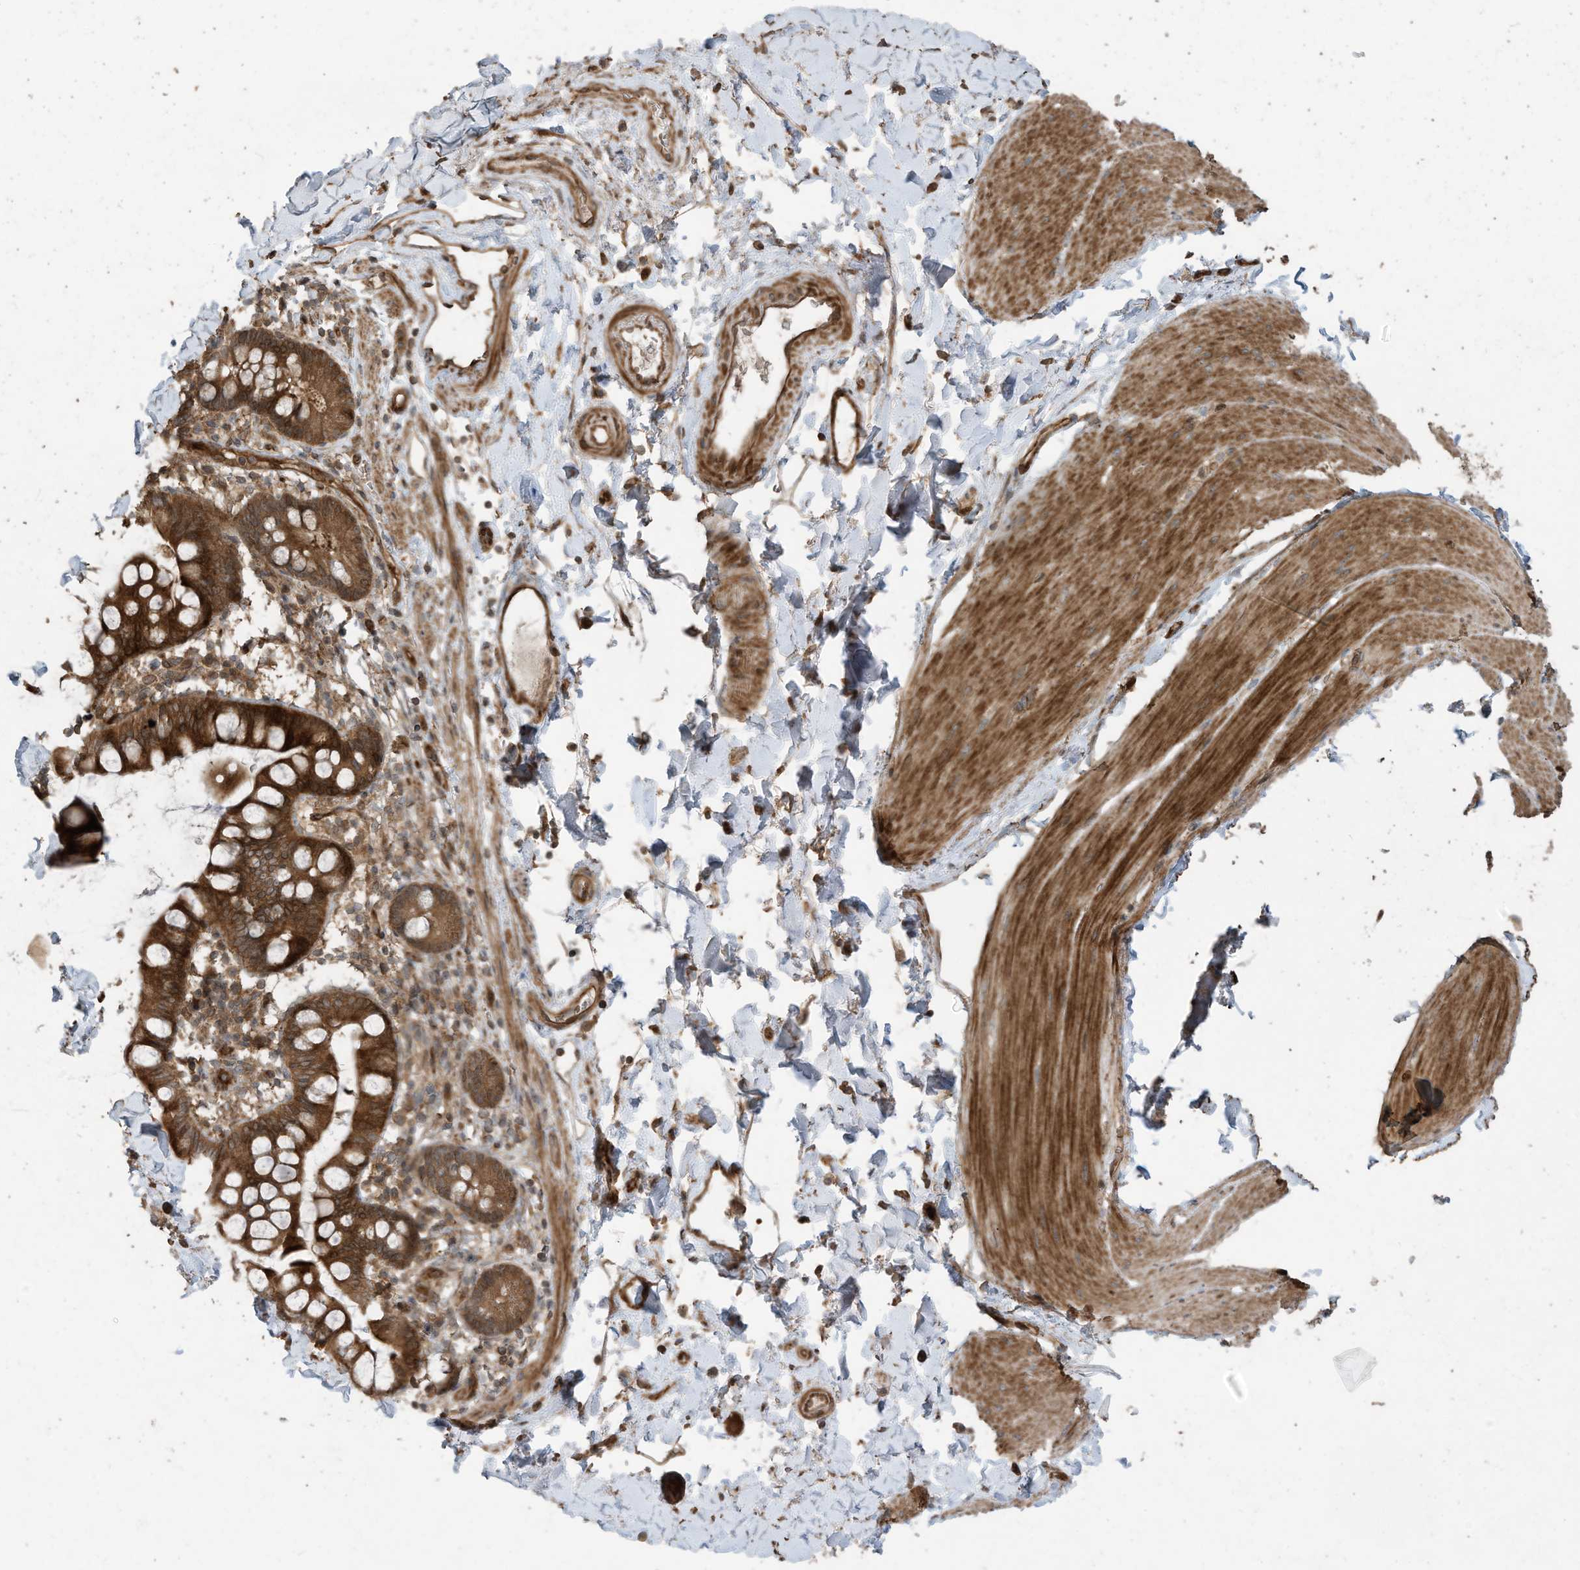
{"staining": {"intensity": "strong", "quantity": ">75%", "location": "cytoplasmic/membranous"}, "tissue": "smooth muscle", "cell_type": "Smooth muscle cells", "image_type": "normal", "snomed": [{"axis": "morphology", "description": "Normal tissue, NOS"}, {"axis": "topography", "description": "Smooth muscle"}, {"axis": "topography", "description": "Small intestine"}], "caption": "Immunohistochemical staining of unremarkable smooth muscle displays >75% levels of strong cytoplasmic/membranous protein positivity in about >75% of smooth muscle cells. (Brightfield microscopy of DAB IHC at high magnification).", "gene": "ZNF653", "patient": {"sex": "female", "age": 84}}